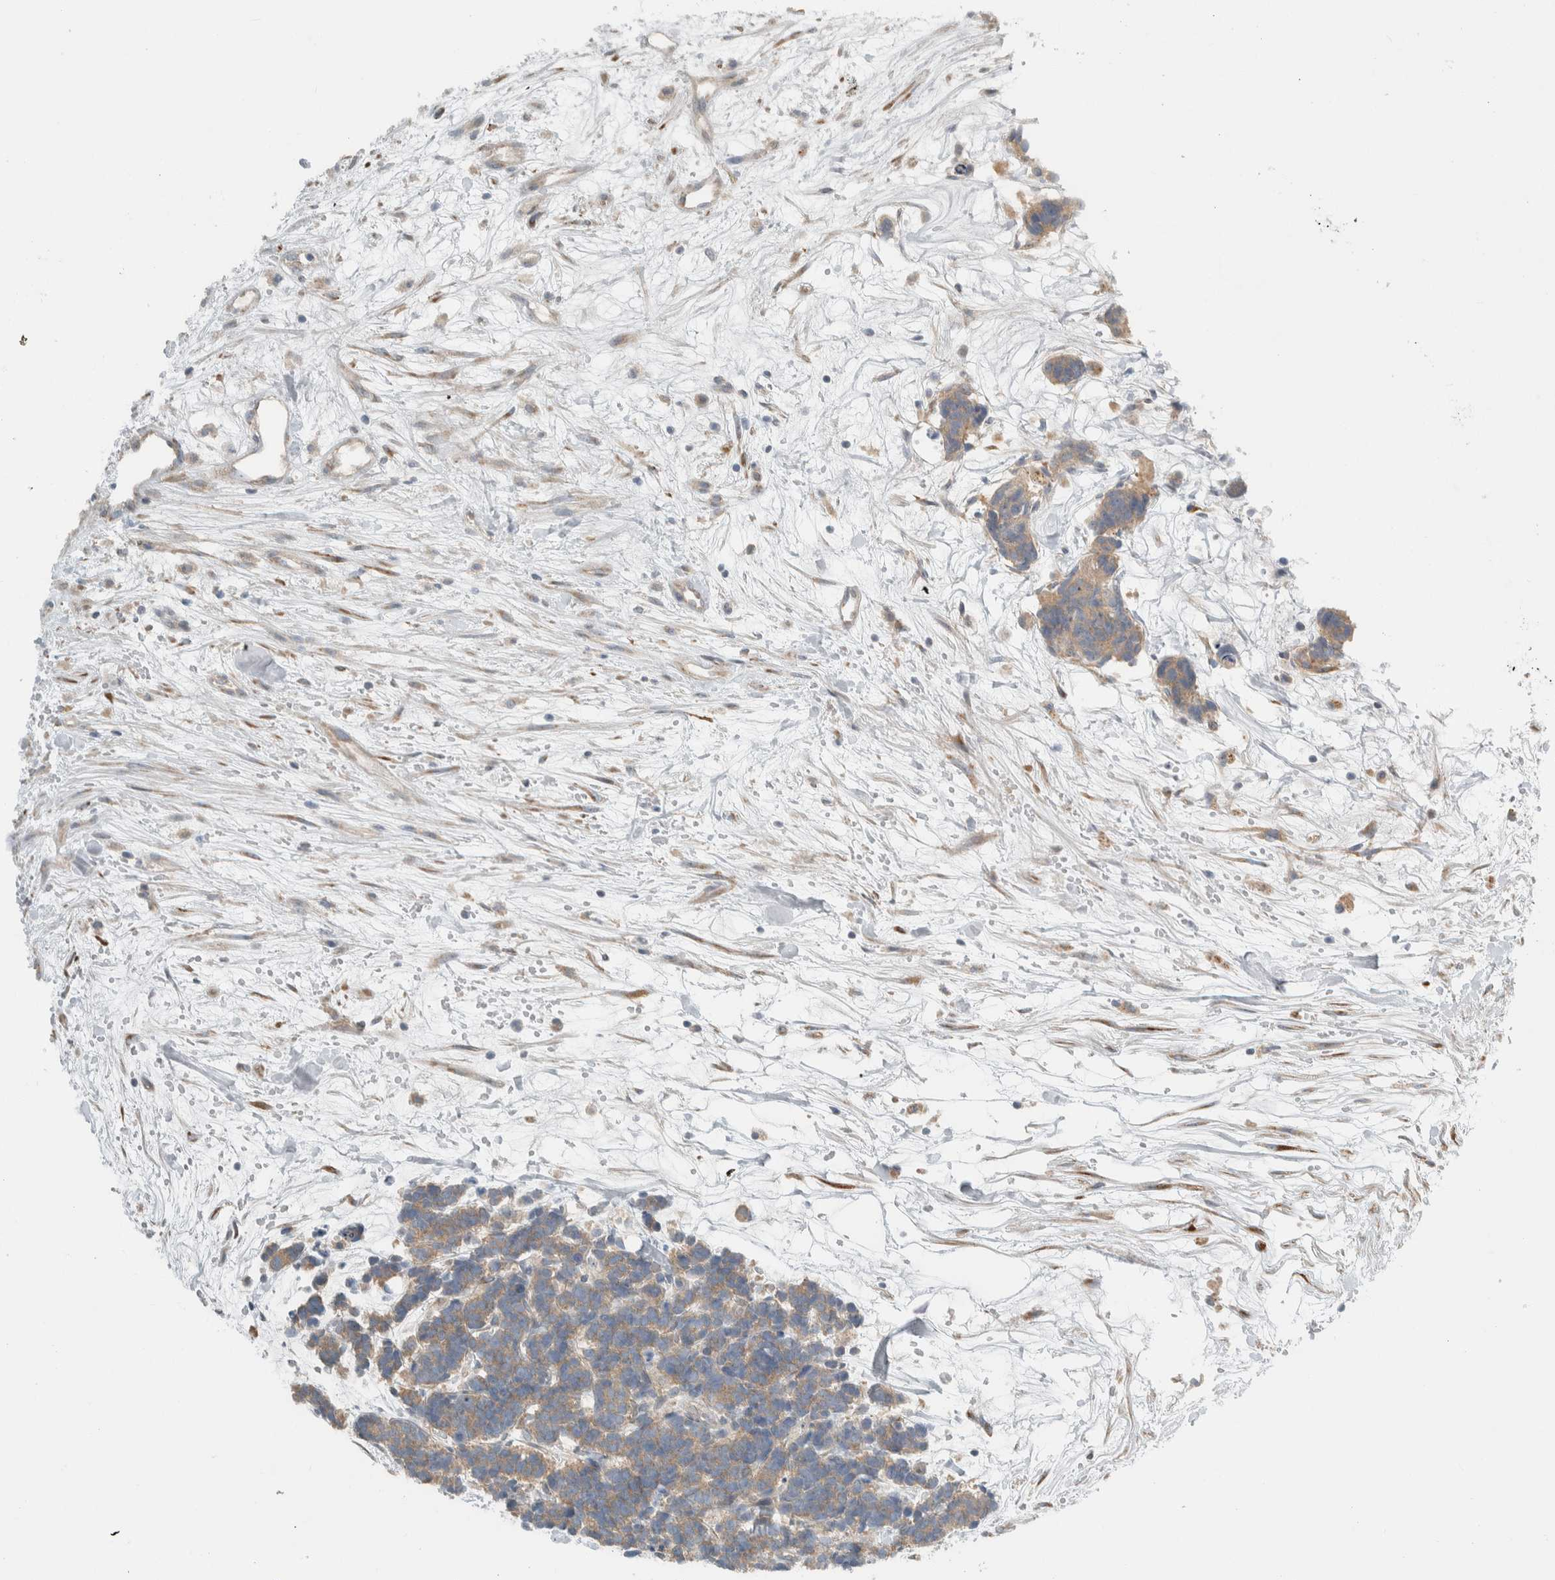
{"staining": {"intensity": "weak", "quantity": ">75%", "location": "cytoplasmic/membranous"}, "tissue": "carcinoid", "cell_type": "Tumor cells", "image_type": "cancer", "snomed": [{"axis": "morphology", "description": "Carcinoma, NOS"}, {"axis": "morphology", "description": "Carcinoid, malignant, NOS"}, {"axis": "topography", "description": "Urinary bladder"}], "caption": "Protein expression analysis of human carcinoid reveals weak cytoplasmic/membranous positivity in approximately >75% of tumor cells. Nuclei are stained in blue.", "gene": "HGS", "patient": {"sex": "male", "age": 57}}